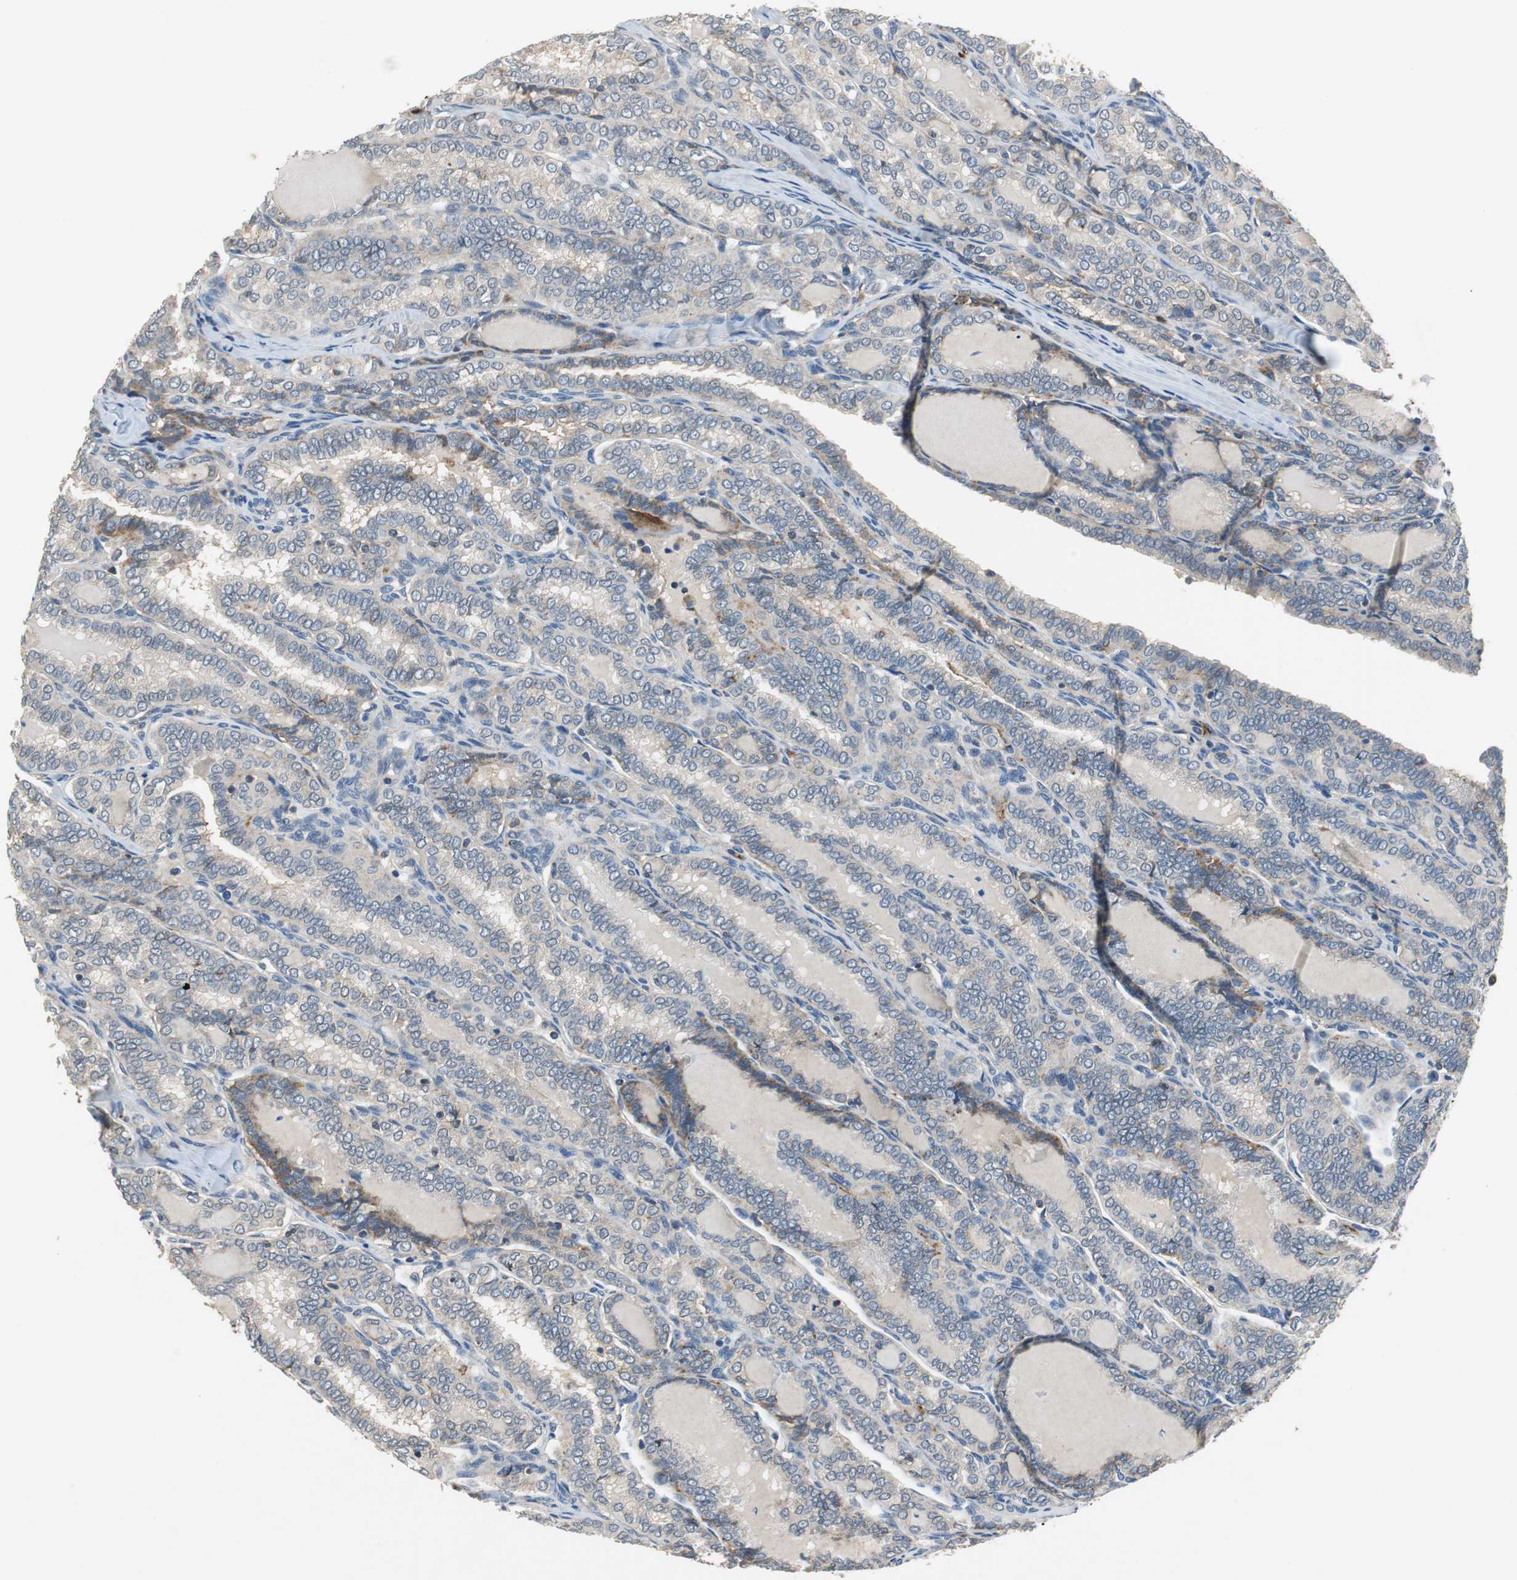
{"staining": {"intensity": "weak", "quantity": "<25%", "location": "cytoplasmic/membranous"}, "tissue": "thyroid cancer", "cell_type": "Tumor cells", "image_type": "cancer", "snomed": [{"axis": "morphology", "description": "Papillary adenocarcinoma, NOS"}, {"axis": "topography", "description": "Thyroid gland"}], "caption": "Tumor cells are negative for brown protein staining in thyroid cancer (papillary adenocarcinoma).", "gene": "SLC19A2", "patient": {"sex": "female", "age": 30}}